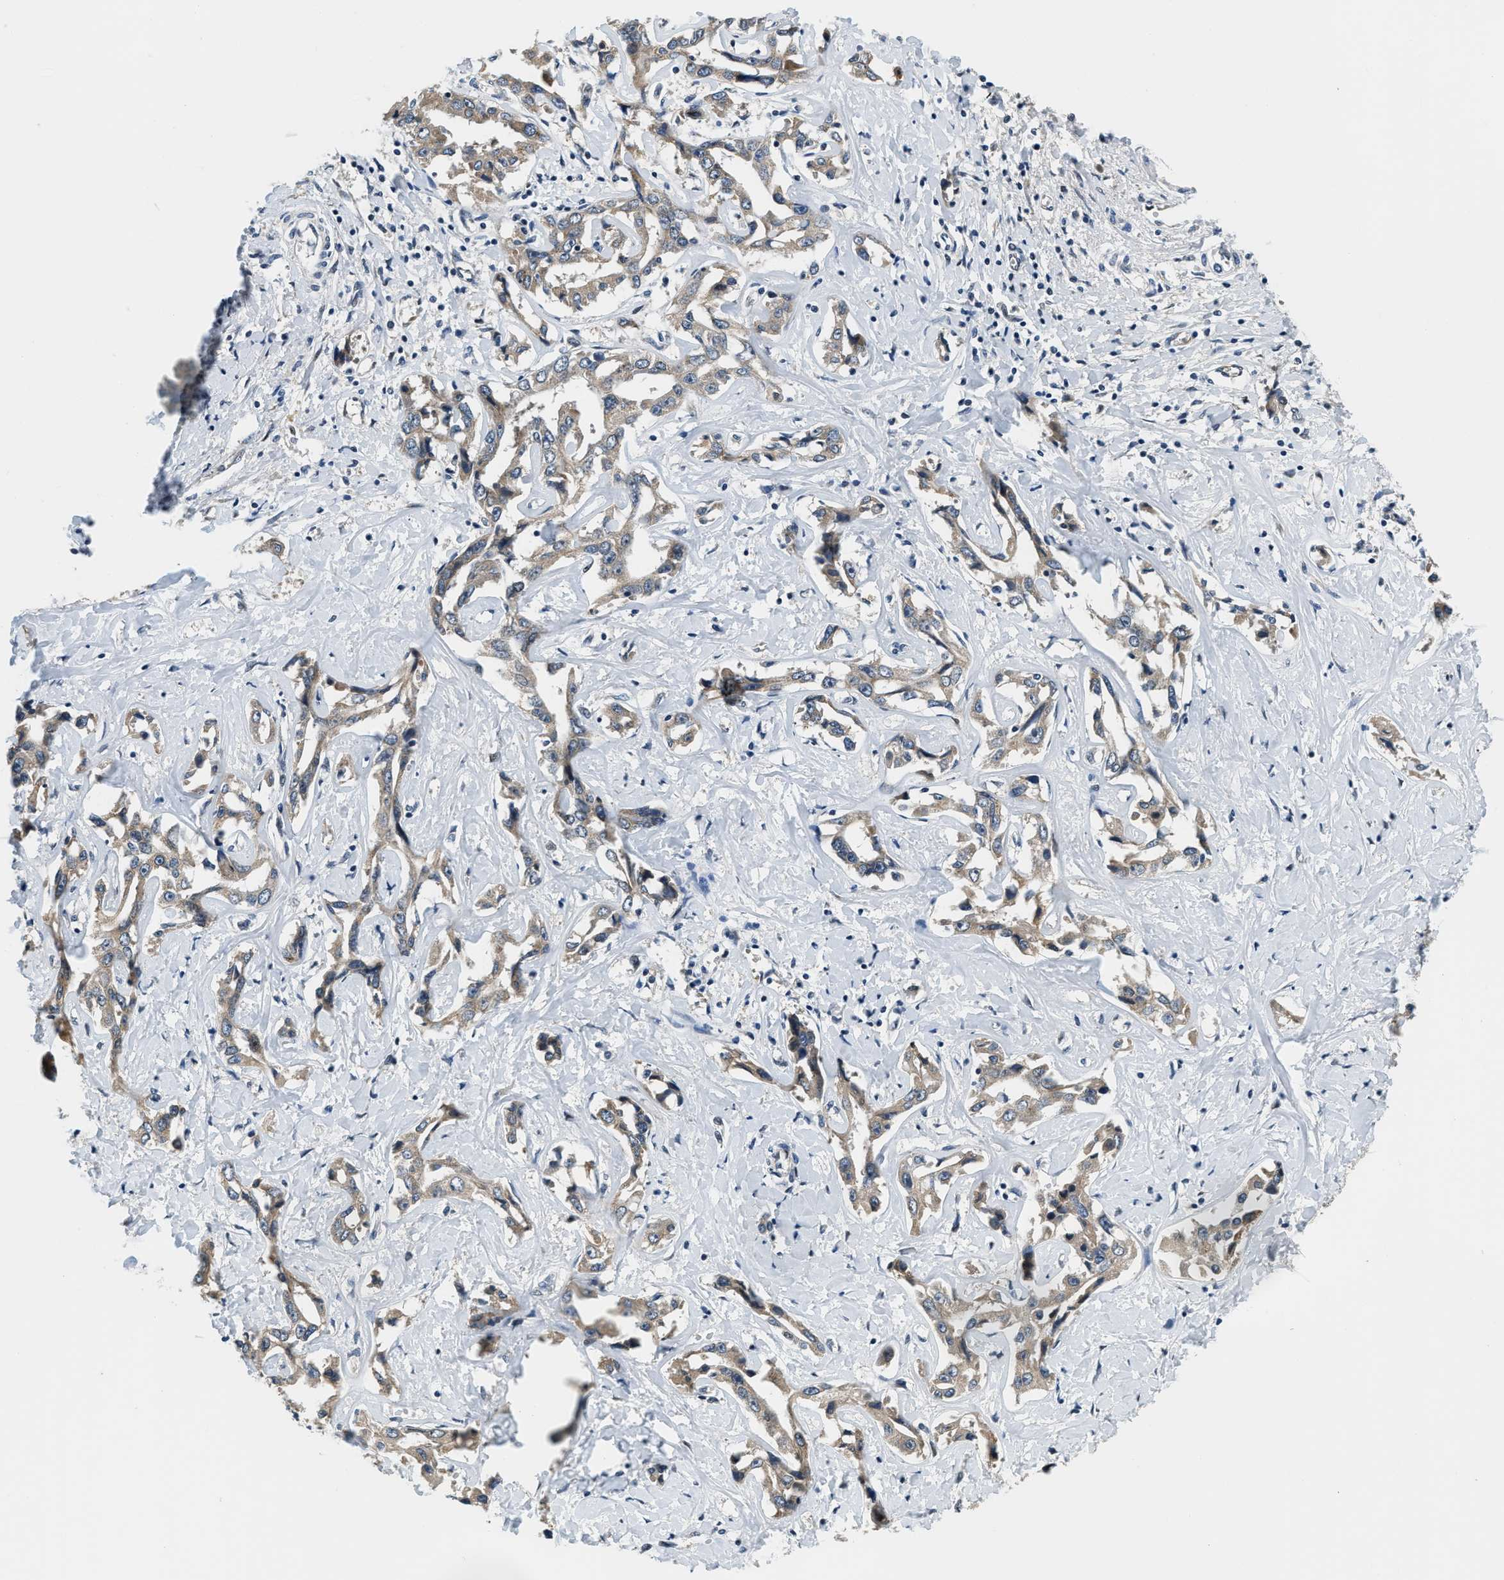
{"staining": {"intensity": "weak", "quantity": ">75%", "location": "cytoplasmic/membranous"}, "tissue": "liver cancer", "cell_type": "Tumor cells", "image_type": "cancer", "snomed": [{"axis": "morphology", "description": "Cholangiocarcinoma"}, {"axis": "topography", "description": "Liver"}], "caption": "DAB immunohistochemical staining of liver cancer (cholangiocarcinoma) displays weak cytoplasmic/membranous protein staining in approximately >75% of tumor cells.", "gene": "YAE1", "patient": {"sex": "male", "age": 59}}